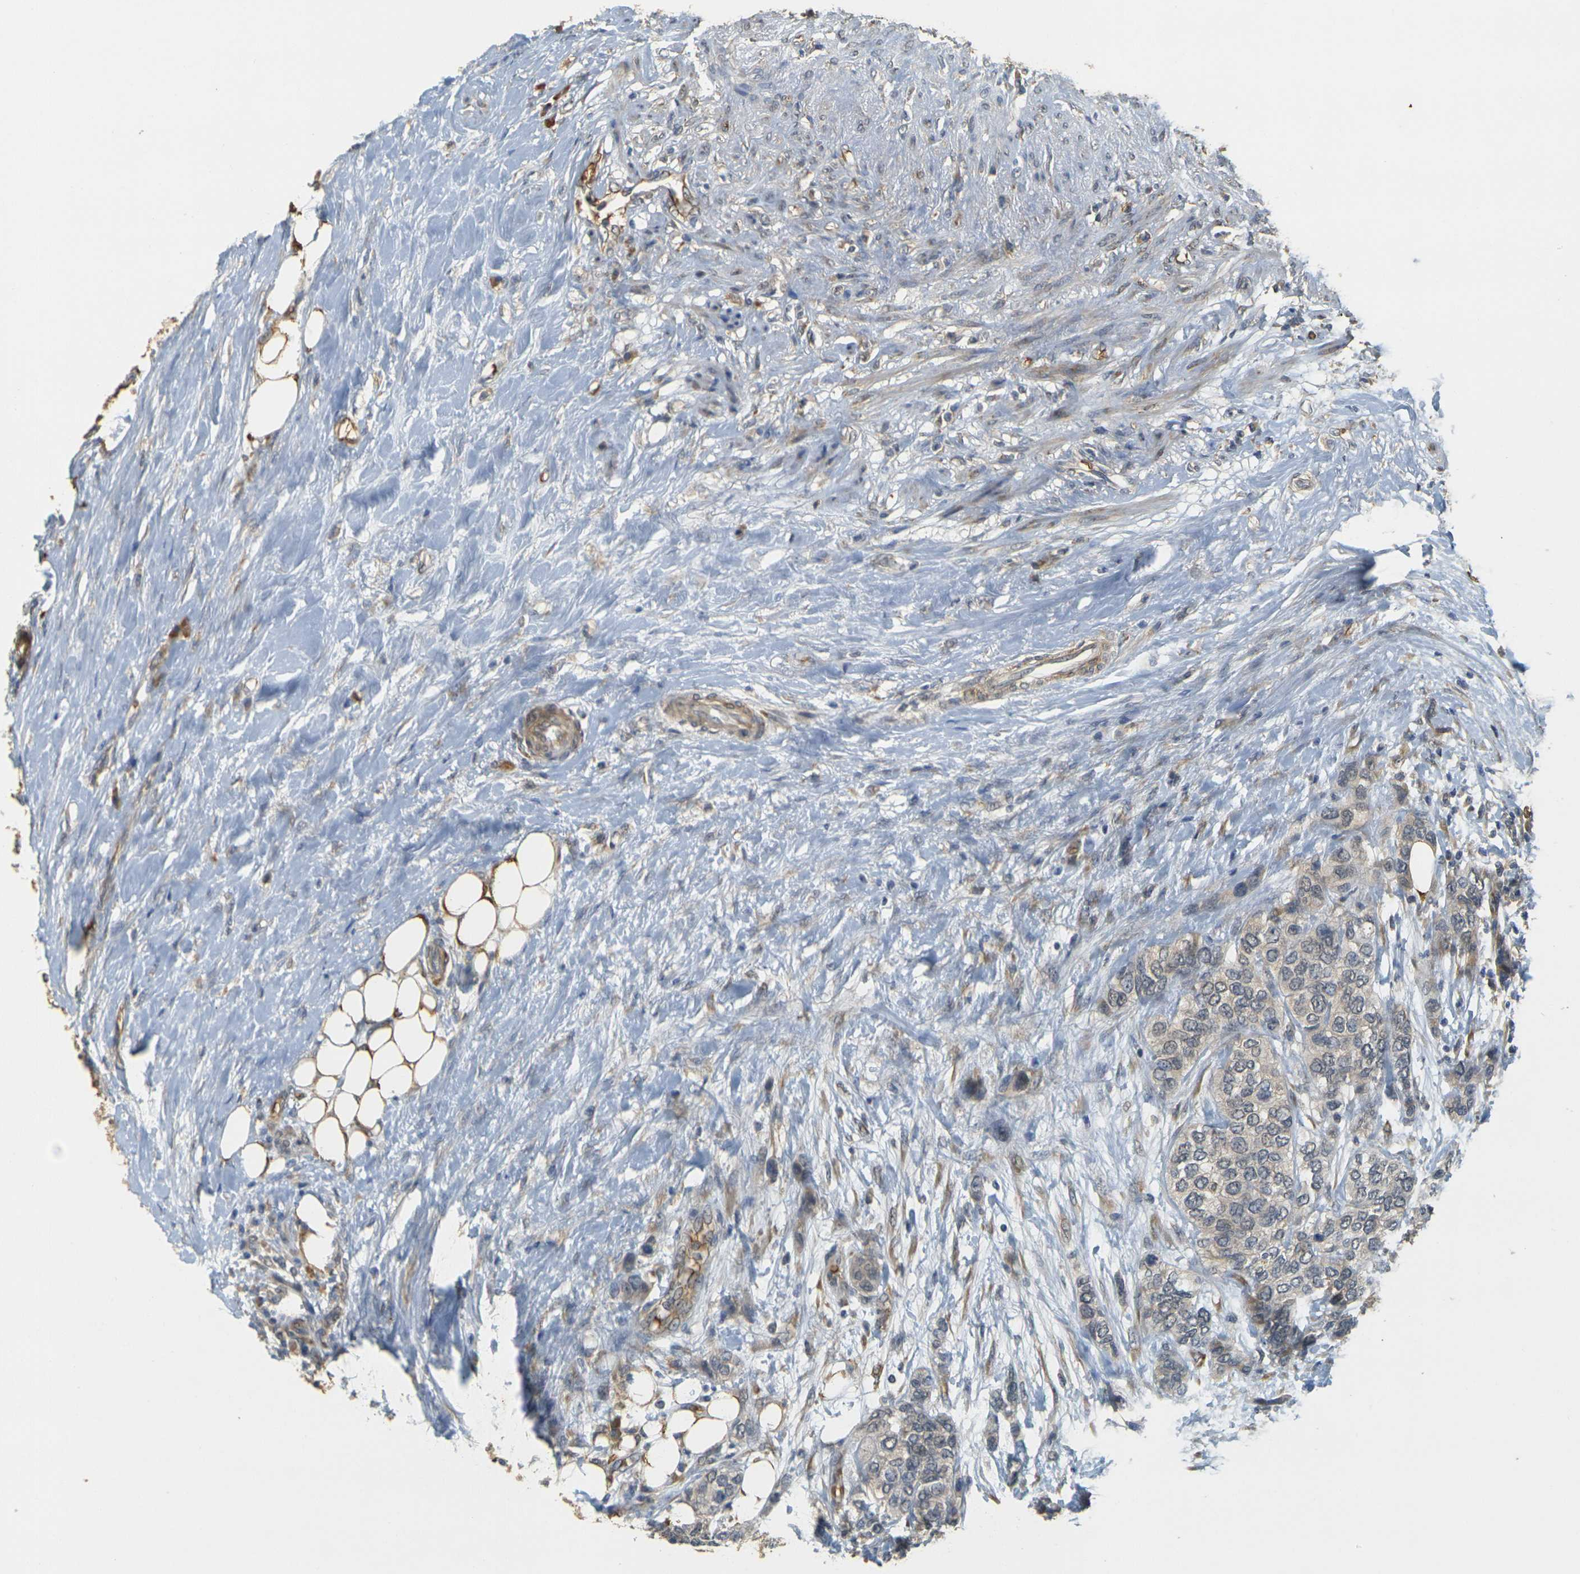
{"staining": {"intensity": "negative", "quantity": "none", "location": "none"}, "tissue": "urothelial cancer", "cell_type": "Tumor cells", "image_type": "cancer", "snomed": [{"axis": "morphology", "description": "Urothelial carcinoma, High grade"}, {"axis": "topography", "description": "Urinary bladder"}], "caption": "Histopathology image shows no protein staining in tumor cells of high-grade urothelial carcinoma tissue.", "gene": "MEGF9", "patient": {"sex": "female", "age": 56}}